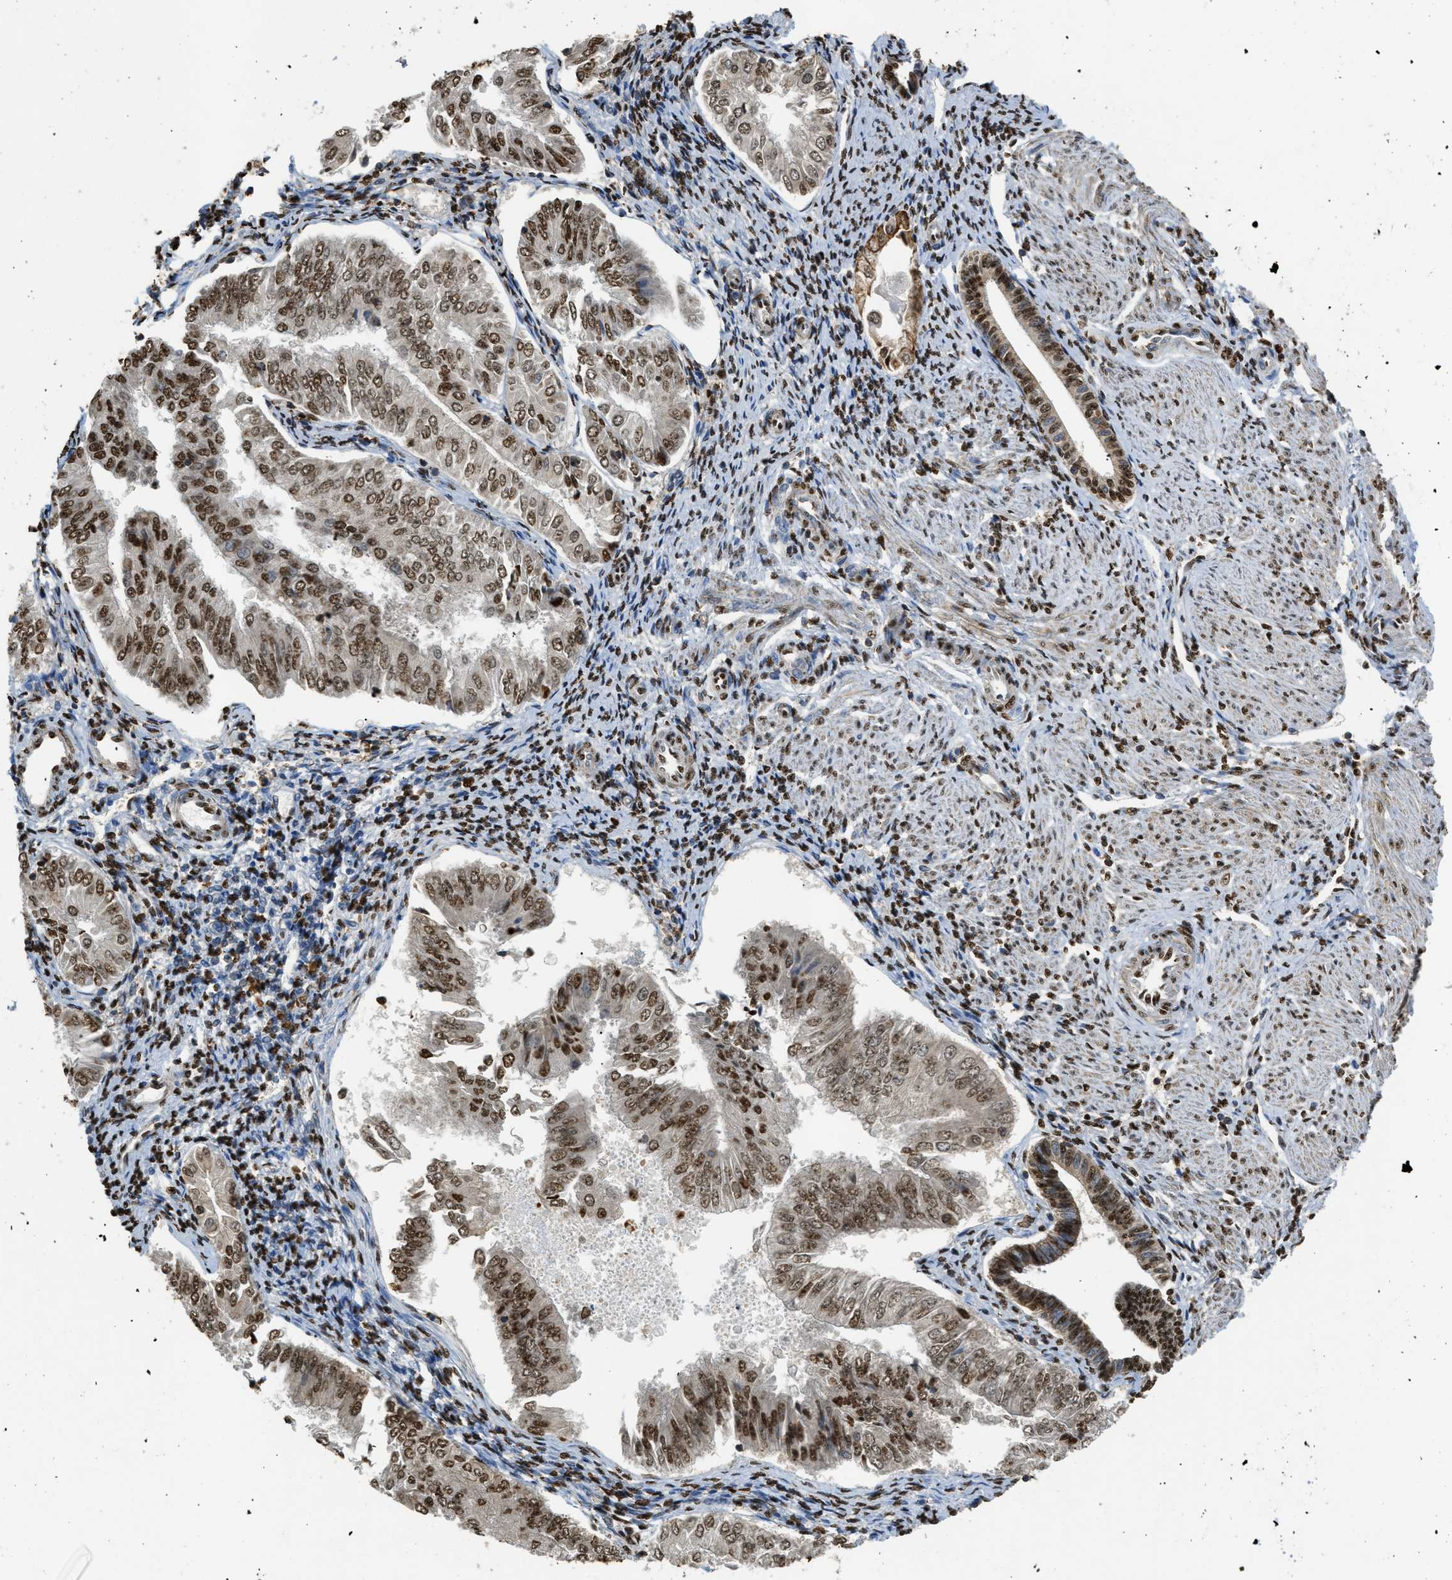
{"staining": {"intensity": "strong", "quantity": ">75%", "location": "nuclear"}, "tissue": "endometrial cancer", "cell_type": "Tumor cells", "image_type": "cancer", "snomed": [{"axis": "morphology", "description": "Adenocarcinoma, NOS"}, {"axis": "topography", "description": "Endometrium"}], "caption": "Strong nuclear protein staining is appreciated in approximately >75% of tumor cells in endometrial cancer (adenocarcinoma).", "gene": "NR5A2", "patient": {"sex": "female", "age": 53}}